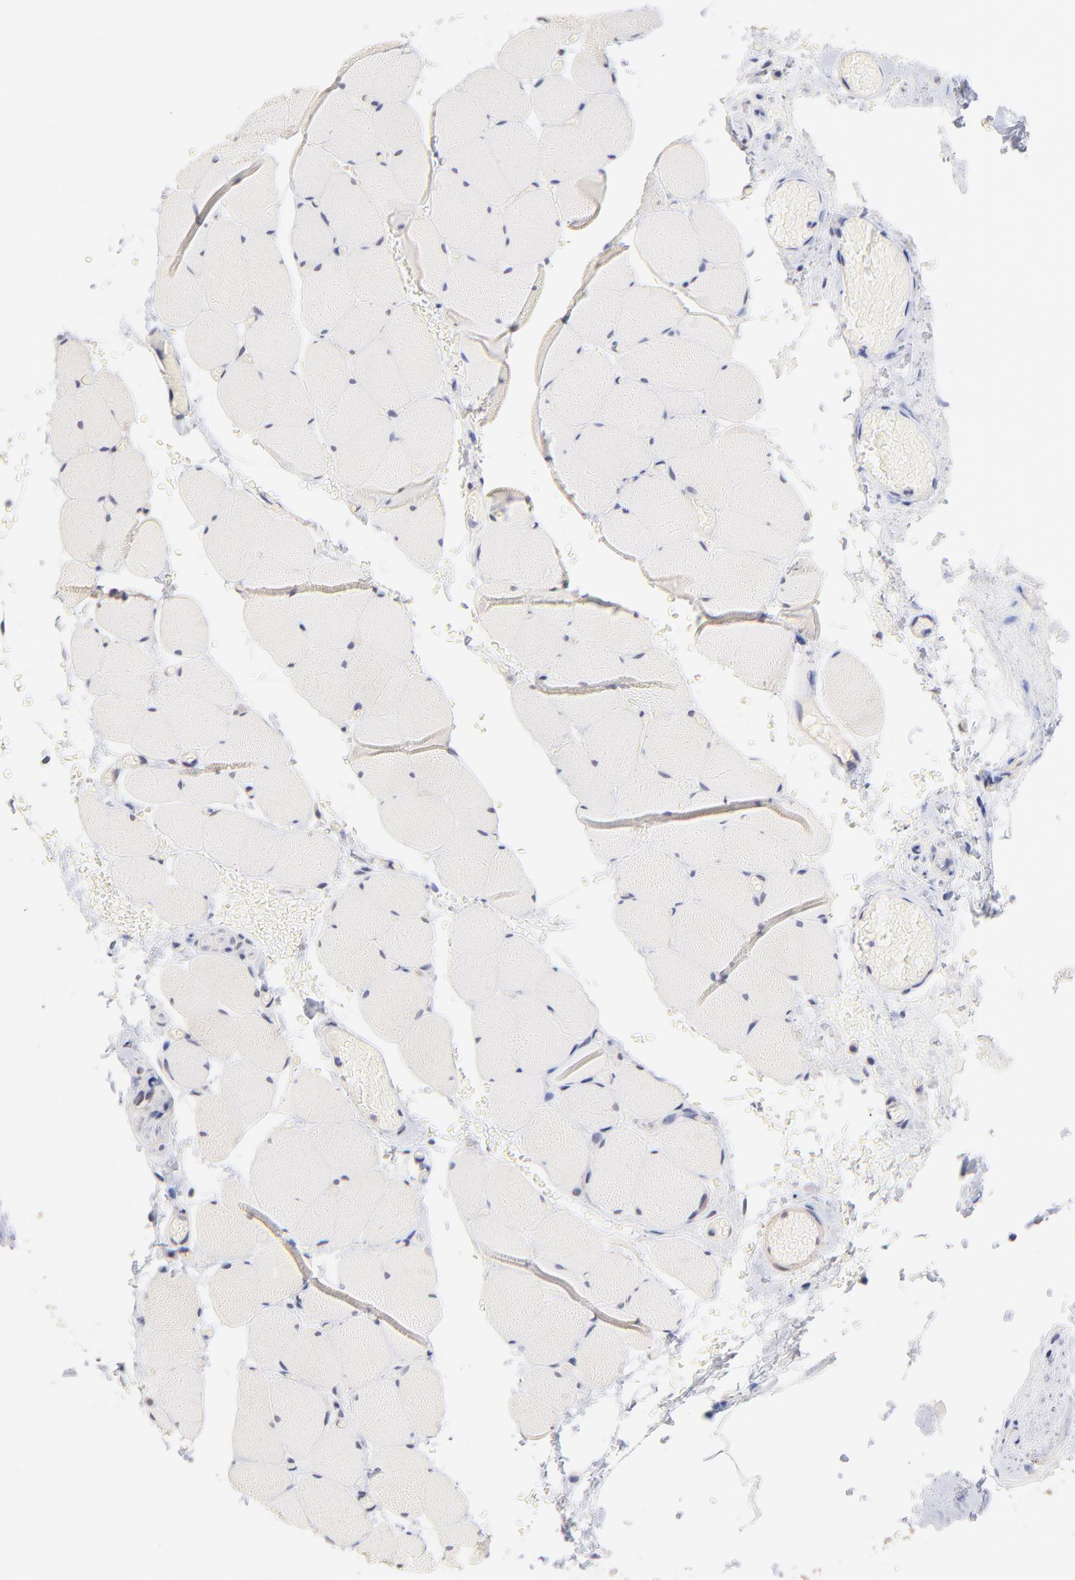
{"staining": {"intensity": "negative", "quantity": "none", "location": "none"}, "tissue": "skeletal muscle", "cell_type": "Myocytes", "image_type": "normal", "snomed": [{"axis": "morphology", "description": "Normal tissue, NOS"}, {"axis": "topography", "description": "Skeletal muscle"}, {"axis": "topography", "description": "Soft tissue"}], "caption": "DAB (3,3'-diaminobenzidine) immunohistochemical staining of unremarkable skeletal muscle demonstrates no significant staining in myocytes.", "gene": "RIBC2", "patient": {"sex": "female", "age": 58}}